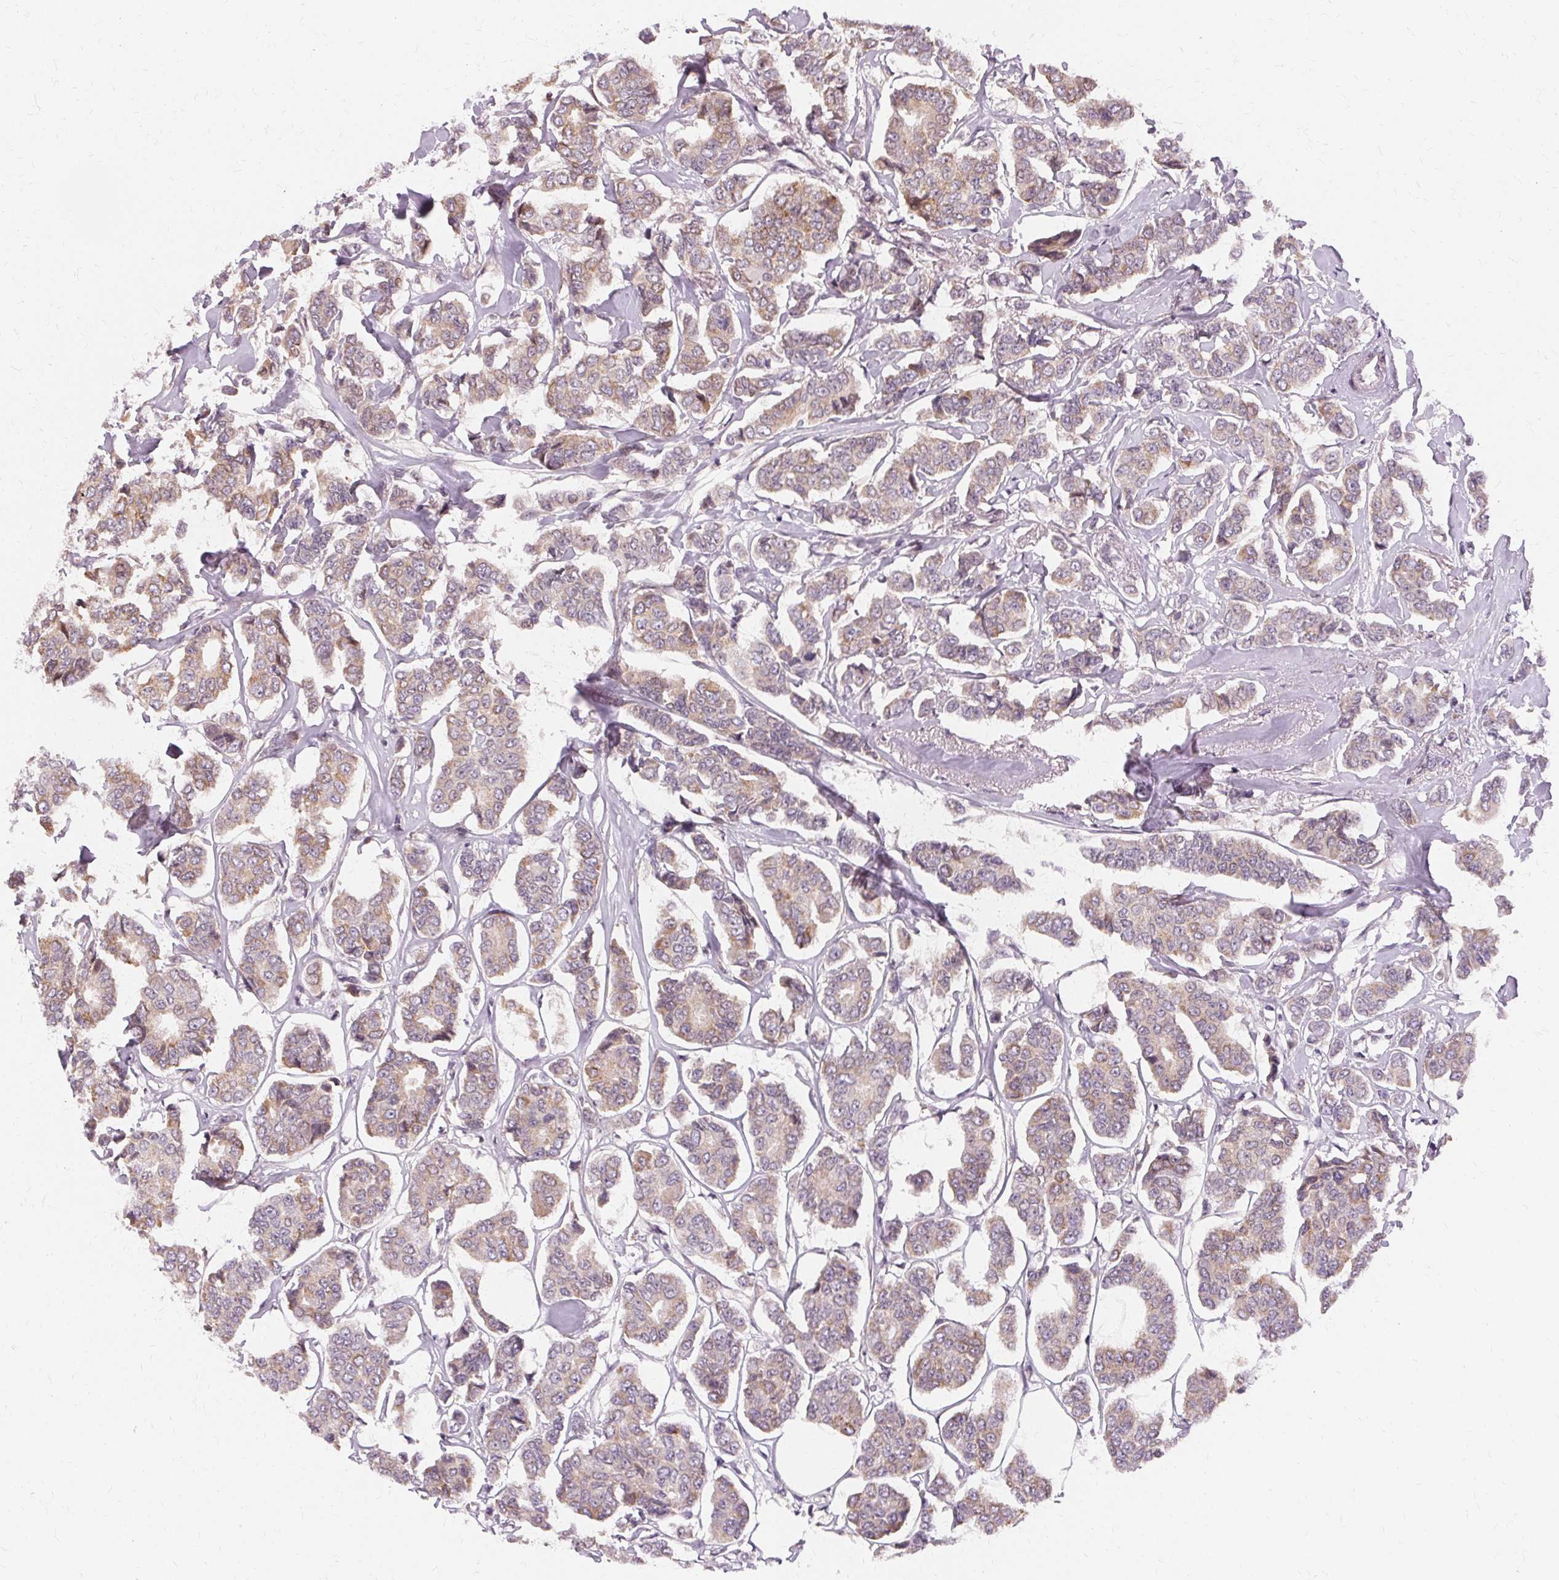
{"staining": {"intensity": "moderate", "quantity": "<25%", "location": "cytoplasmic/membranous"}, "tissue": "breast cancer", "cell_type": "Tumor cells", "image_type": "cancer", "snomed": [{"axis": "morphology", "description": "Duct carcinoma"}, {"axis": "topography", "description": "Breast"}], "caption": "Tumor cells reveal low levels of moderate cytoplasmic/membranous staining in approximately <25% of cells in invasive ductal carcinoma (breast). The staining is performed using DAB brown chromogen to label protein expression. The nuclei are counter-stained blue using hematoxylin.", "gene": "USP8", "patient": {"sex": "female", "age": 94}}